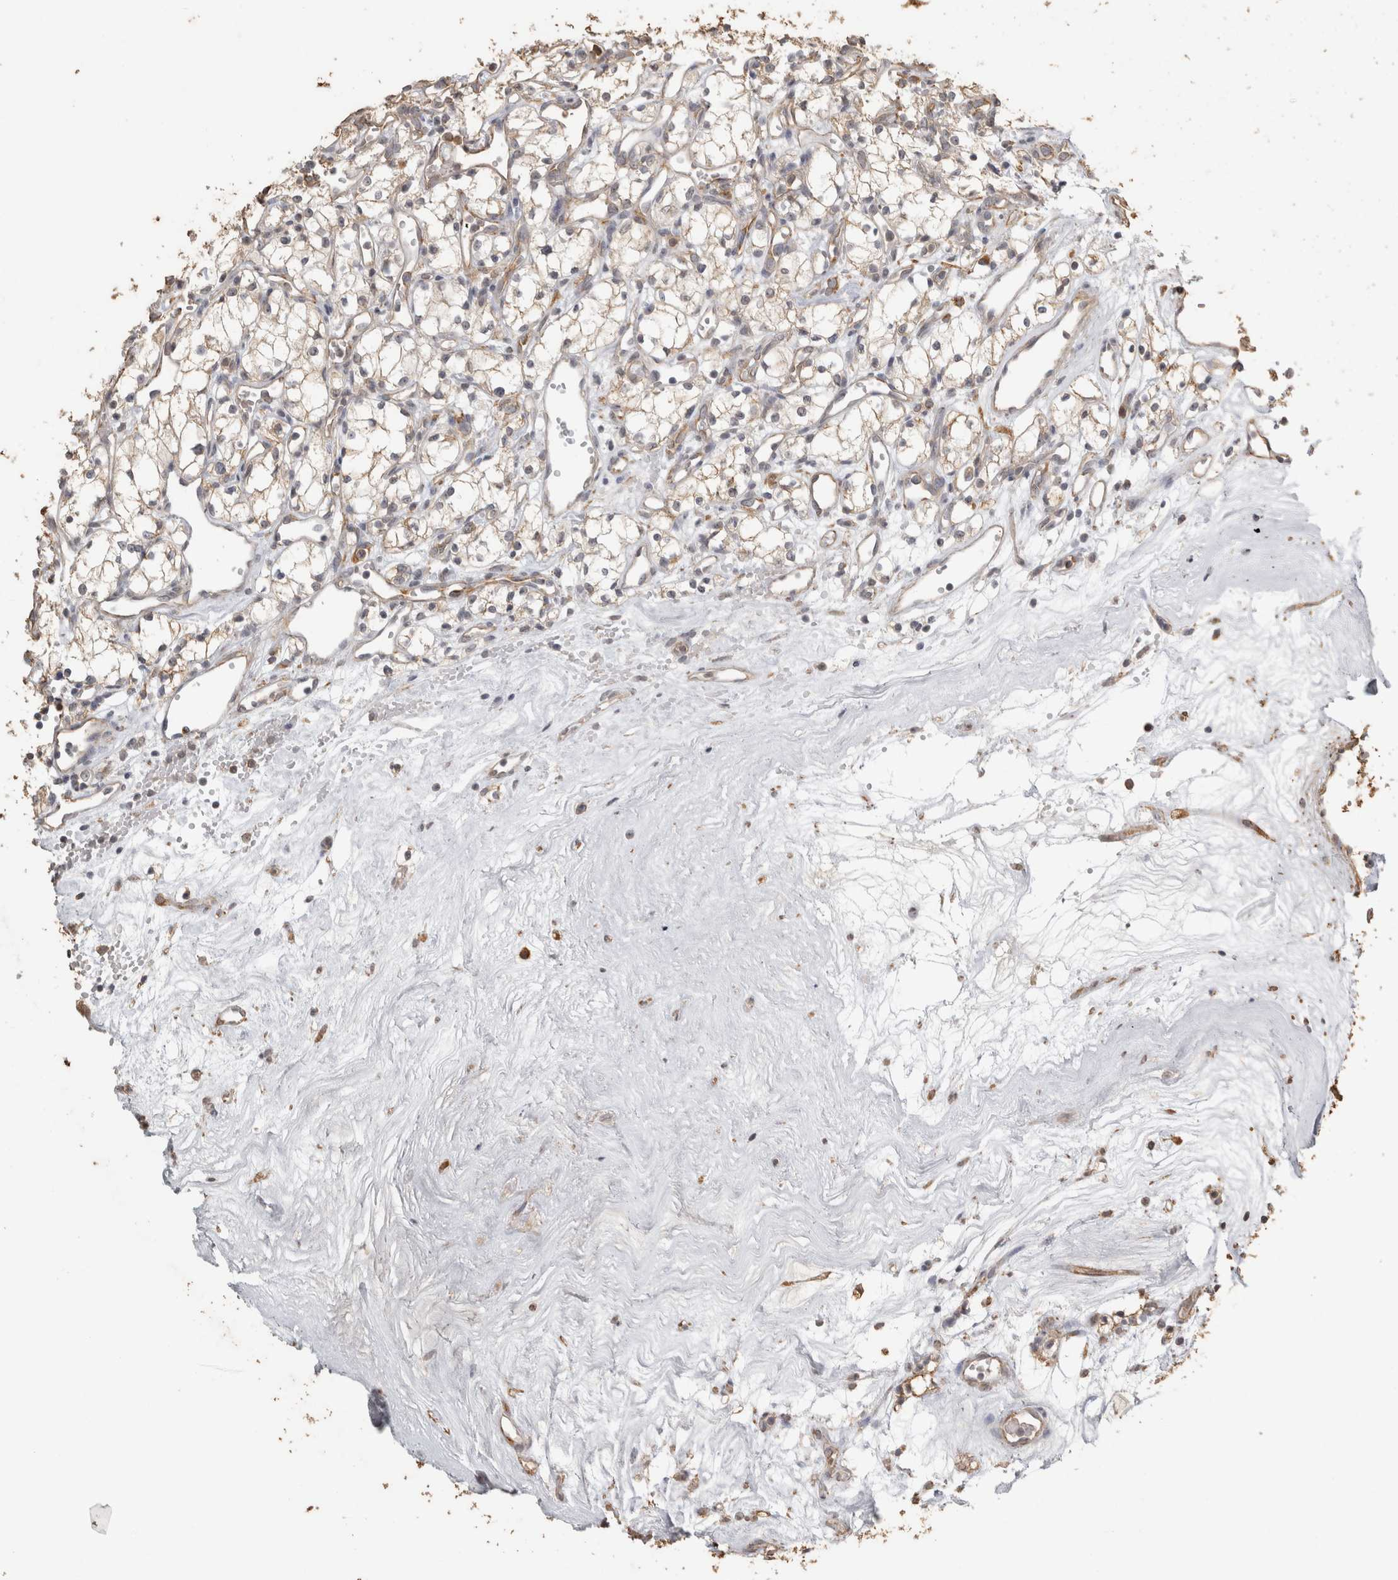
{"staining": {"intensity": "weak", "quantity": "25%-75%", "location": "cytoplasmic/membranous"}, "tissue": "renal cancer", "cell_type": "Tumor cells", "image_type": "cancer", "snomed": [{"axis": "morphology", "description": "Adenocarcinoma, NOS"}, {"axis": "topography", "description": "Kidney"}], "caption": "The immunohistochemical stain highlights weak cytoplasmic/membranous staining in tumor cells of renal cancer tissue.", "gene": "REPS2", "patient": {"sex": "male", "age": 59}}